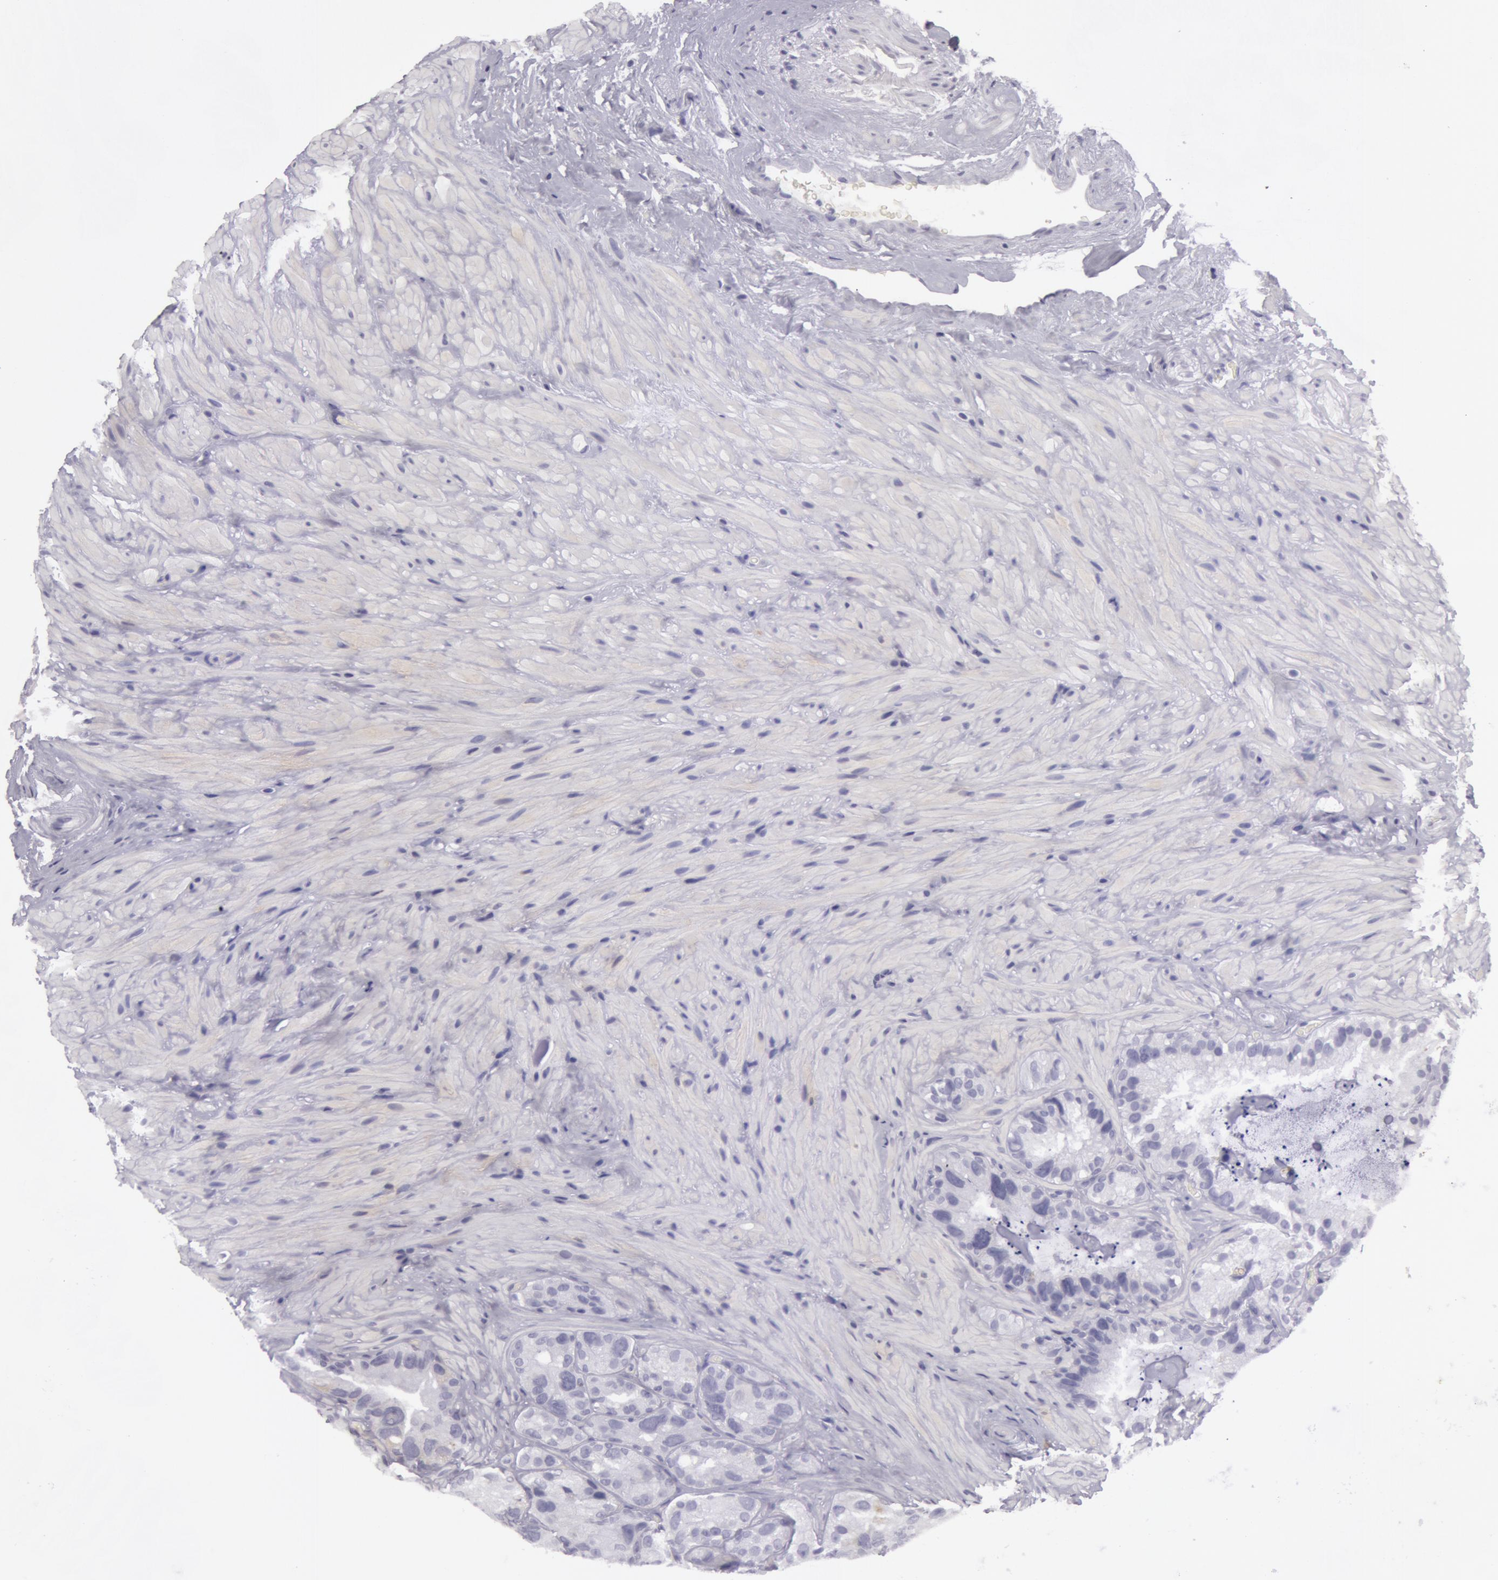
{"staining": {"intensity": "negative", "quantity": "none", "location": "none"}, "tissue": "seminal vesicle", "cell_type": "Glandular cells", "image_type": "normal", "snomed": [{"axis": "morphology", "description": "Normal tissue, NOS"}, {"axis": "topography", "description": "Seminal veicle"}], "caption": "The photomicrograph reveals no staining of glandular cells in benign seminal vesicle.", "gene": "AMACR", "patient": {"sex": "male", "age": 63}}